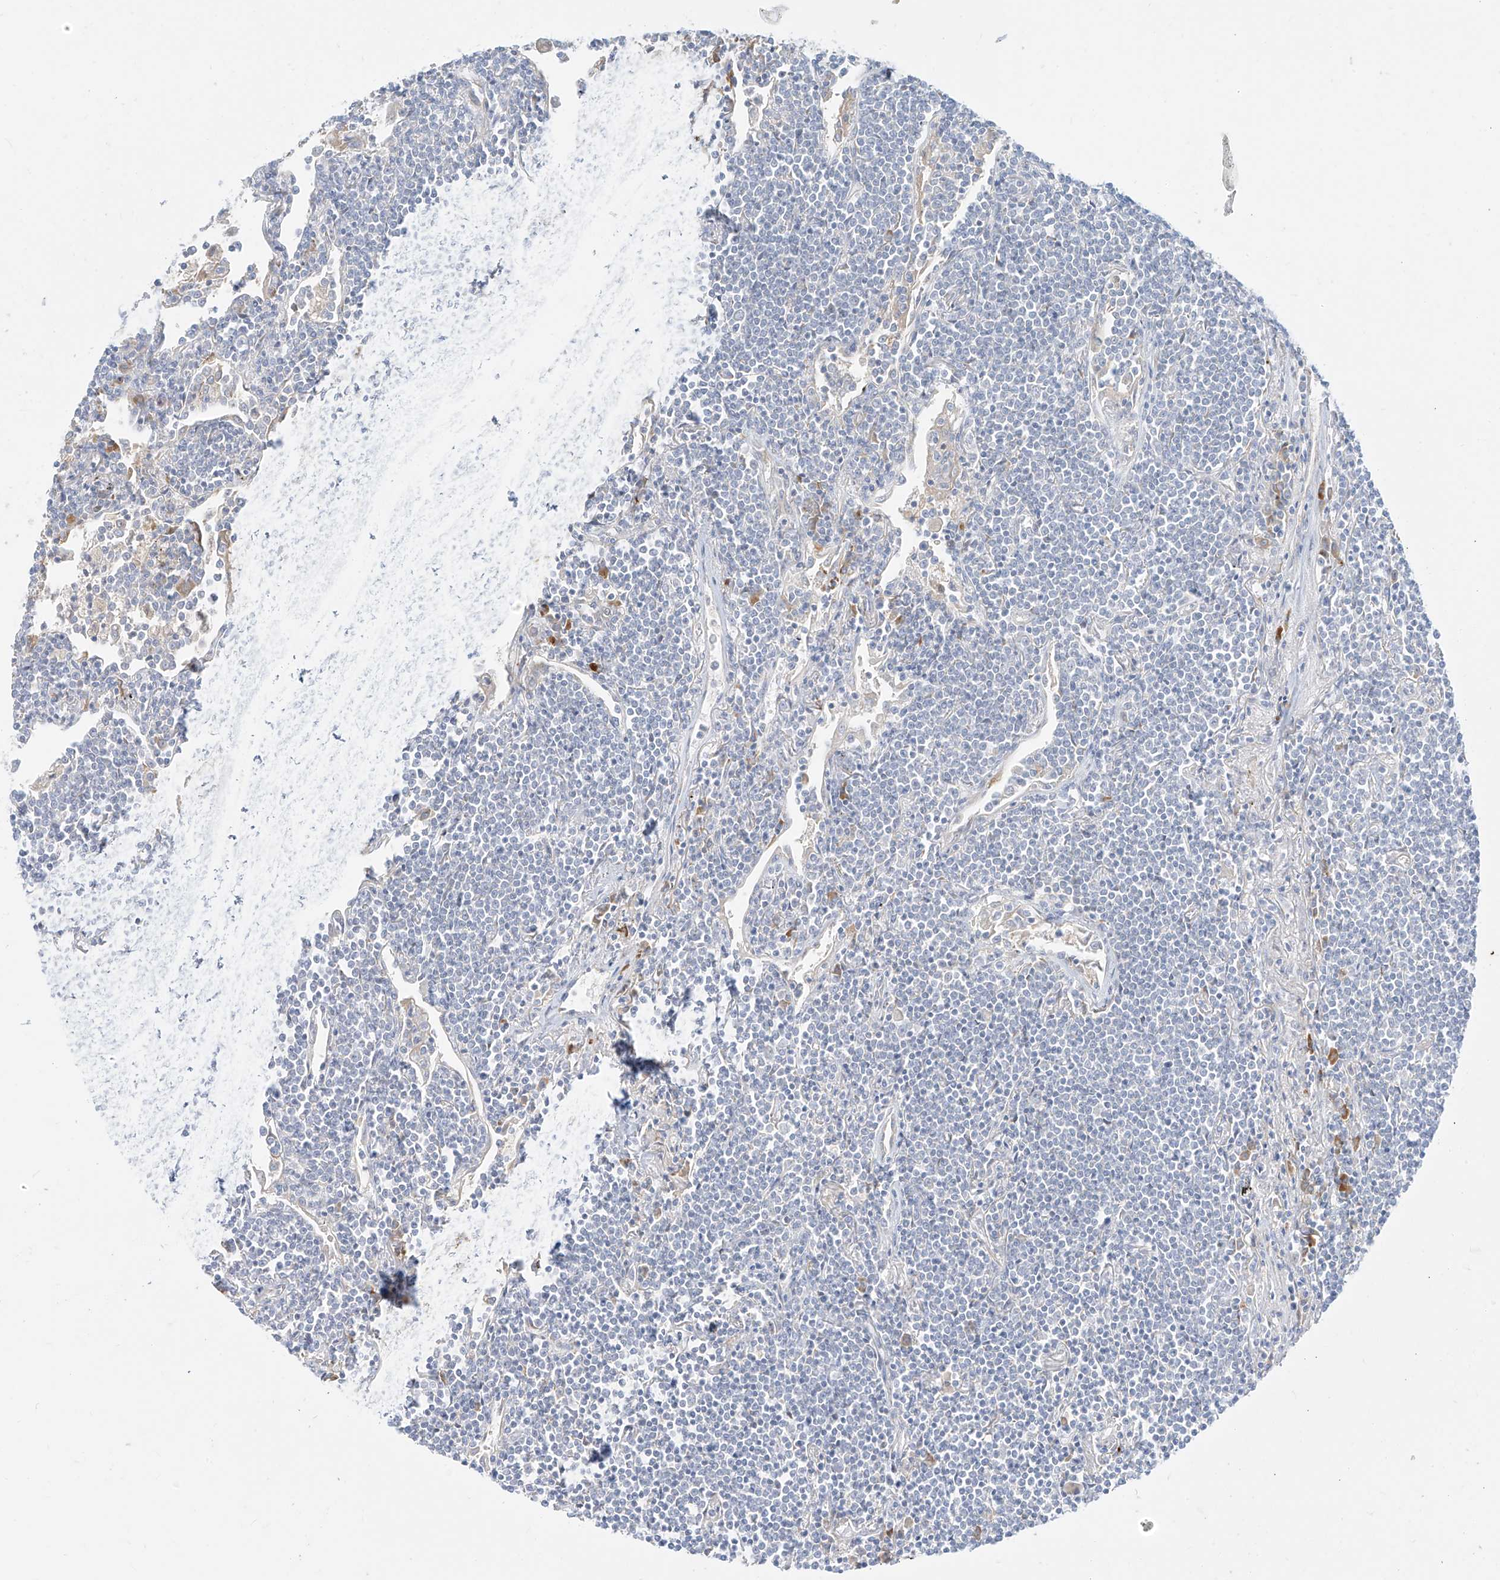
{"staining": {"intensity": "negative", "quantity": "none", "location": "none"}, "tissue": "lymphoma", "cell_type": "Tumor cells", "image_type": "cancer", "snomed": [{"axis": "morphology", "description": "Malignant lymphoma, non-Hodgkin's type, Low grade"}, {"axis": "topography", "description": "Lung"}], "caption": "This is a micrograph of IHC staining of lymphoma, which shows no staining in tumor cells.", "gene": "SYTL3", "patient": {"sex": "female", "age": 71}}